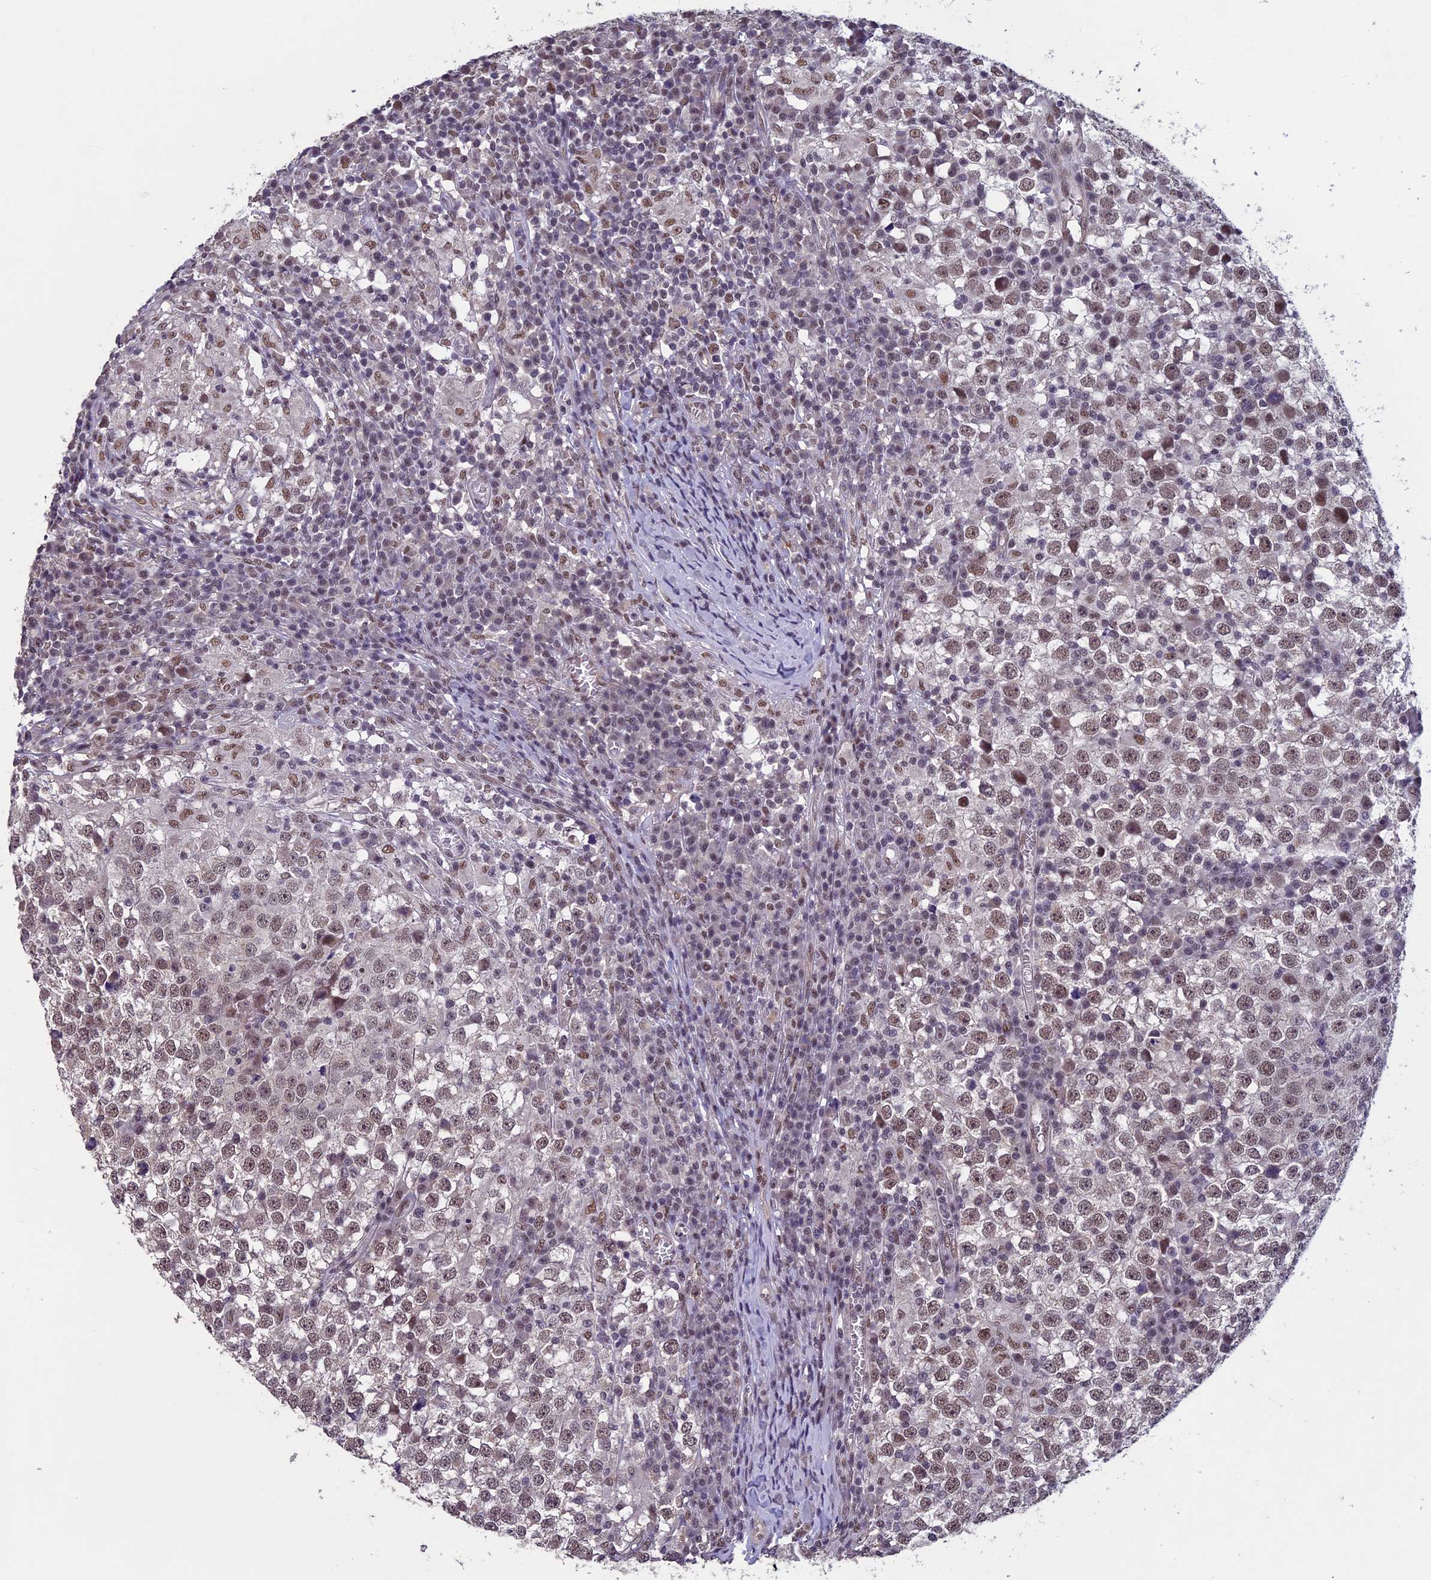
{"staining": {"intensity": "moderate", "quantity": ">75%", "location": "nuclear"}, "tissue": "testis cancer", "cell_type": "Tumor cells", "image_type": "cancer", "snomed": [{"axis": "morphology", "description": "Seminoma, NOS"}, {"axis": "topography", "description": "Testis"}], "caption": "Immunohistochemistry of human seminoma (testis) demonstrates medium levels of moderate nuclear positivity in approximately >75% of tumor cells.", "gene": "RNF40", "patient": {"sex": "male", "age": 65}}